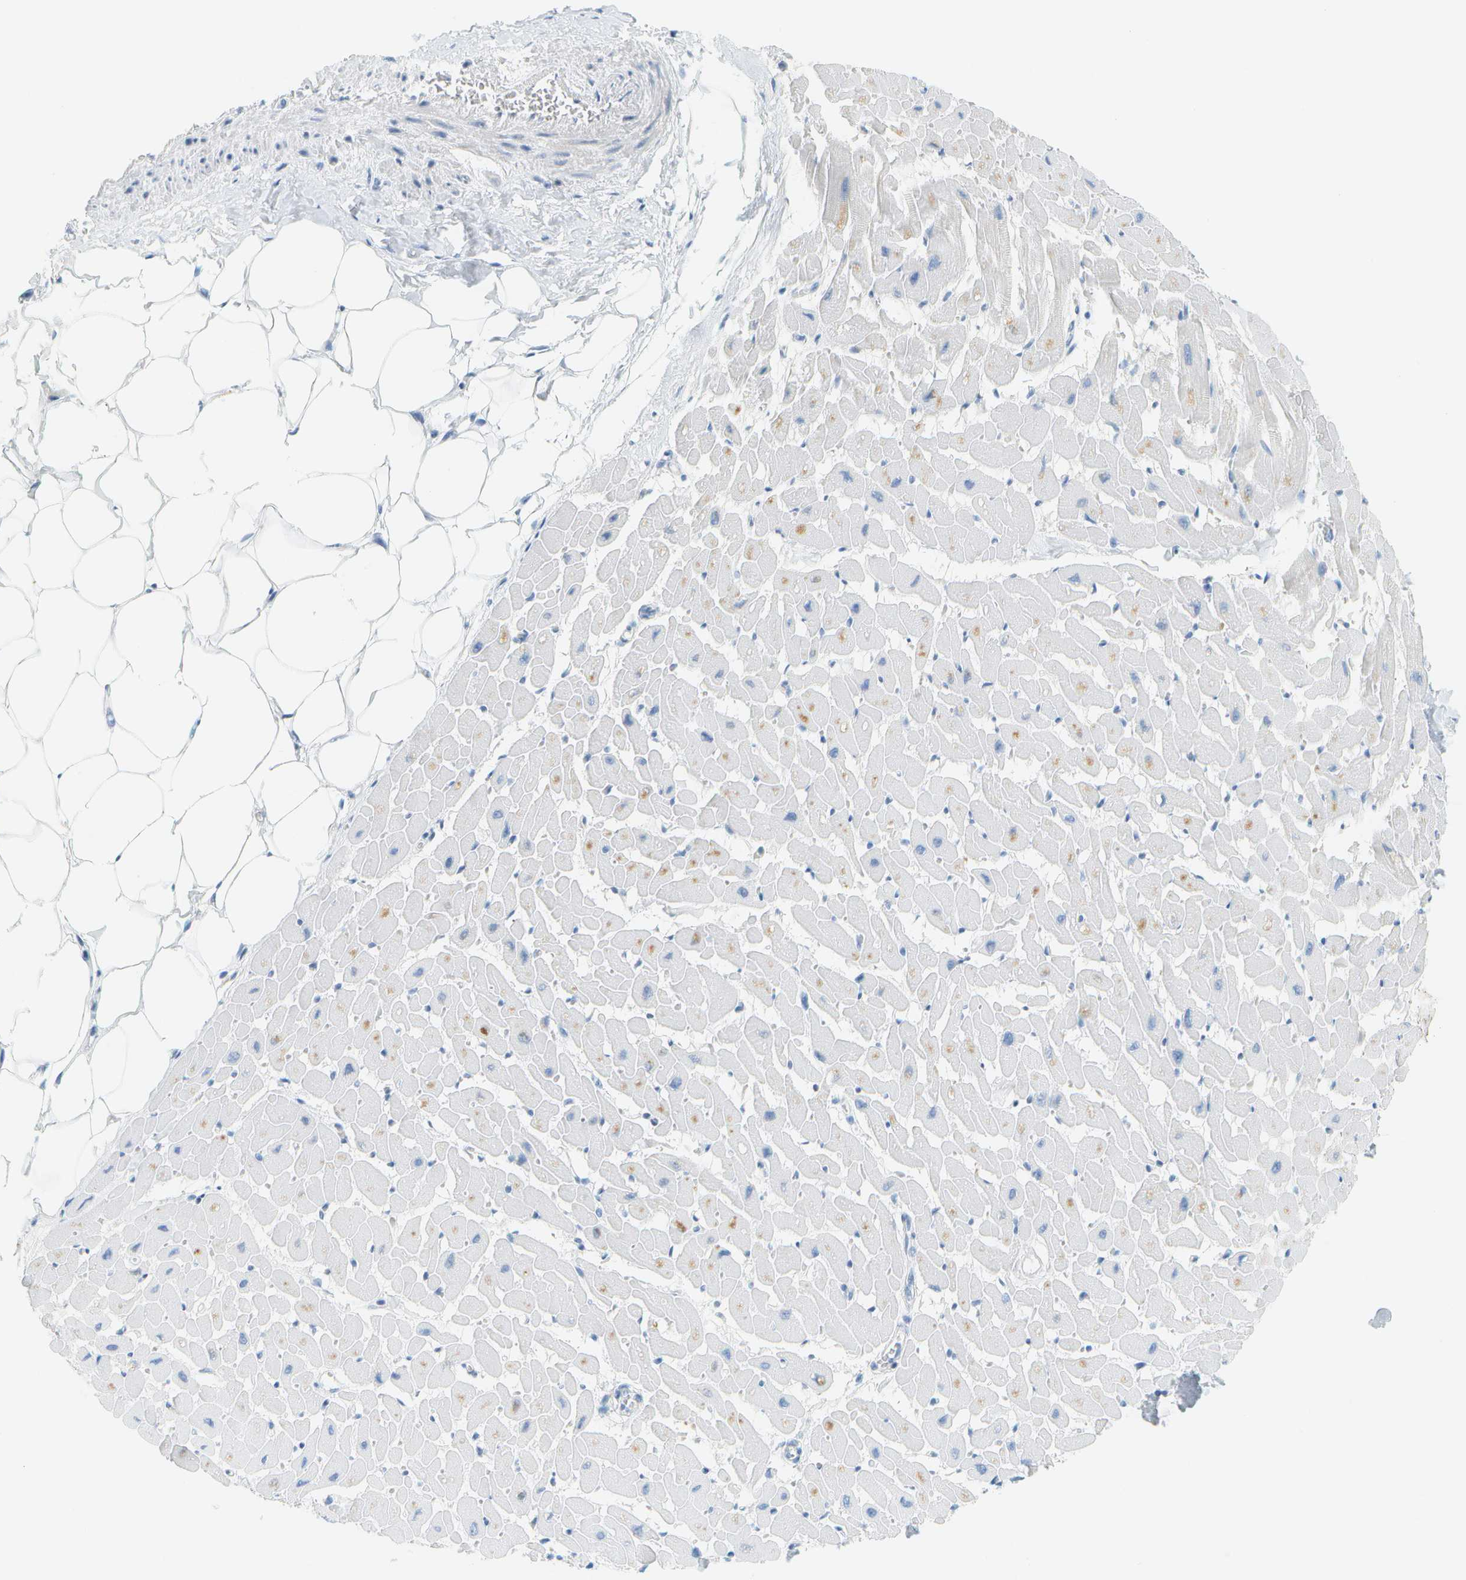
{"staining": {"intensity": "moderate", "quantity": "<25%", "location": "cytoplasmic/membranous"}, "tissue": "heart muscle", "cell_type": "Cardiomyocytes", "image_type": "normal", "snomed": [{"axis": "morphology", "description": "Normal tissue, NOS"}, {"axis": "topography", "description": "Heart"}], "caption": "Protein staining by immunohistochemistry (IHC) reveals moderate cytoplasmic/membranous expression in about <25% of cardiomyocytes in unremarkable heart muscle.", "gene": "SMYD5", "patient": {"sex": "female", "age": 19}}